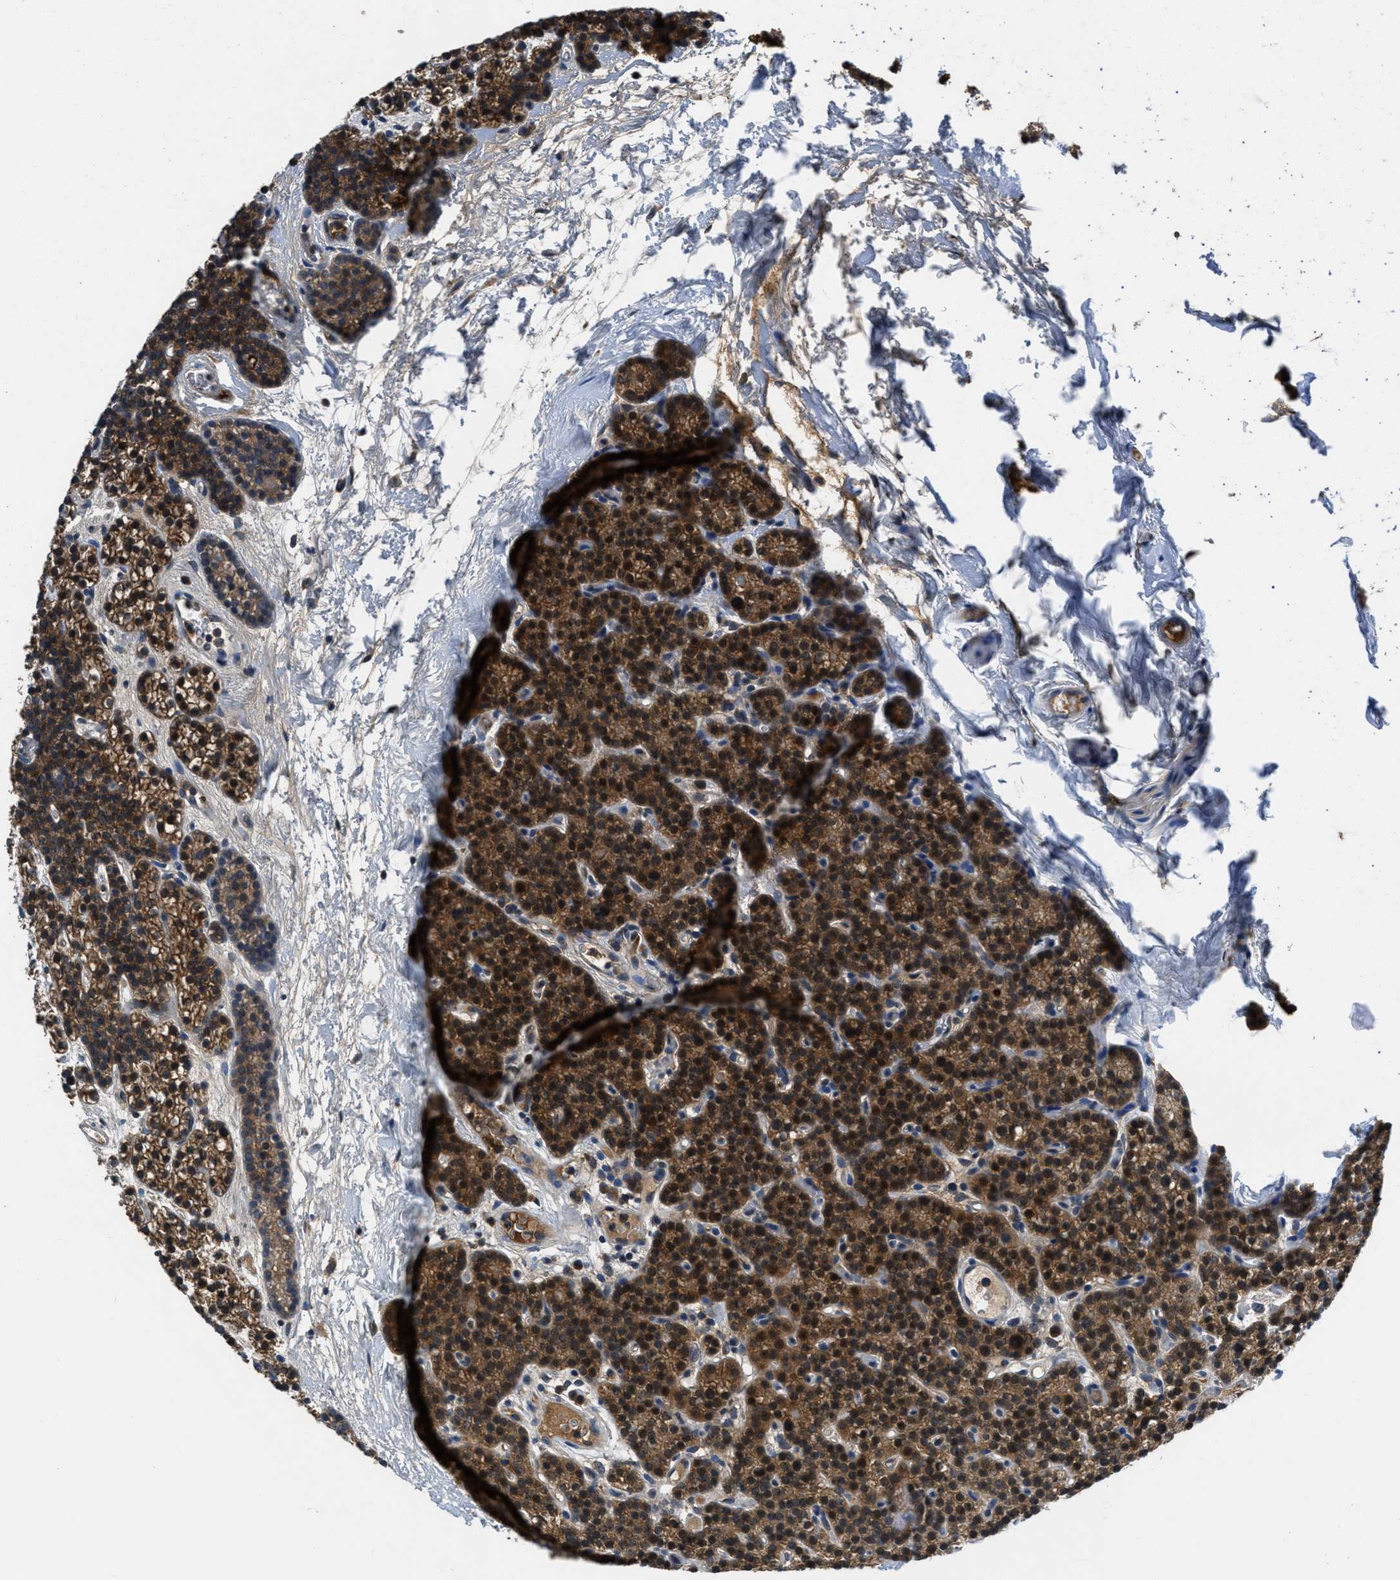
{"staining": {"intensity": "strong", "quantity": ">75%", "location": "cytoplasmic/membranous,nuclear"}, "tissue": "parathyroid gland", "cell_type": "Glandular cells", "image_type": "normal", "snomed": [{"axis": "morphology", "description": "Normal tissue, NOS"}, {"axis": "morphology", "description": "Adenoma, NOS"}, {"axis": "topography", "description": "Parathyroid gland"}], "caption": "Parathyroid gland stained for a protein displays strong cytoplasmic/membranous,nuclear positivity in glandular cells. The protein is stained brown, and the nuclei are stained in blue (DAB IHC with brightfield microscopy, high magnification).", "gene": "GALK1", "patient": {"sex": "female", "age": 54}}